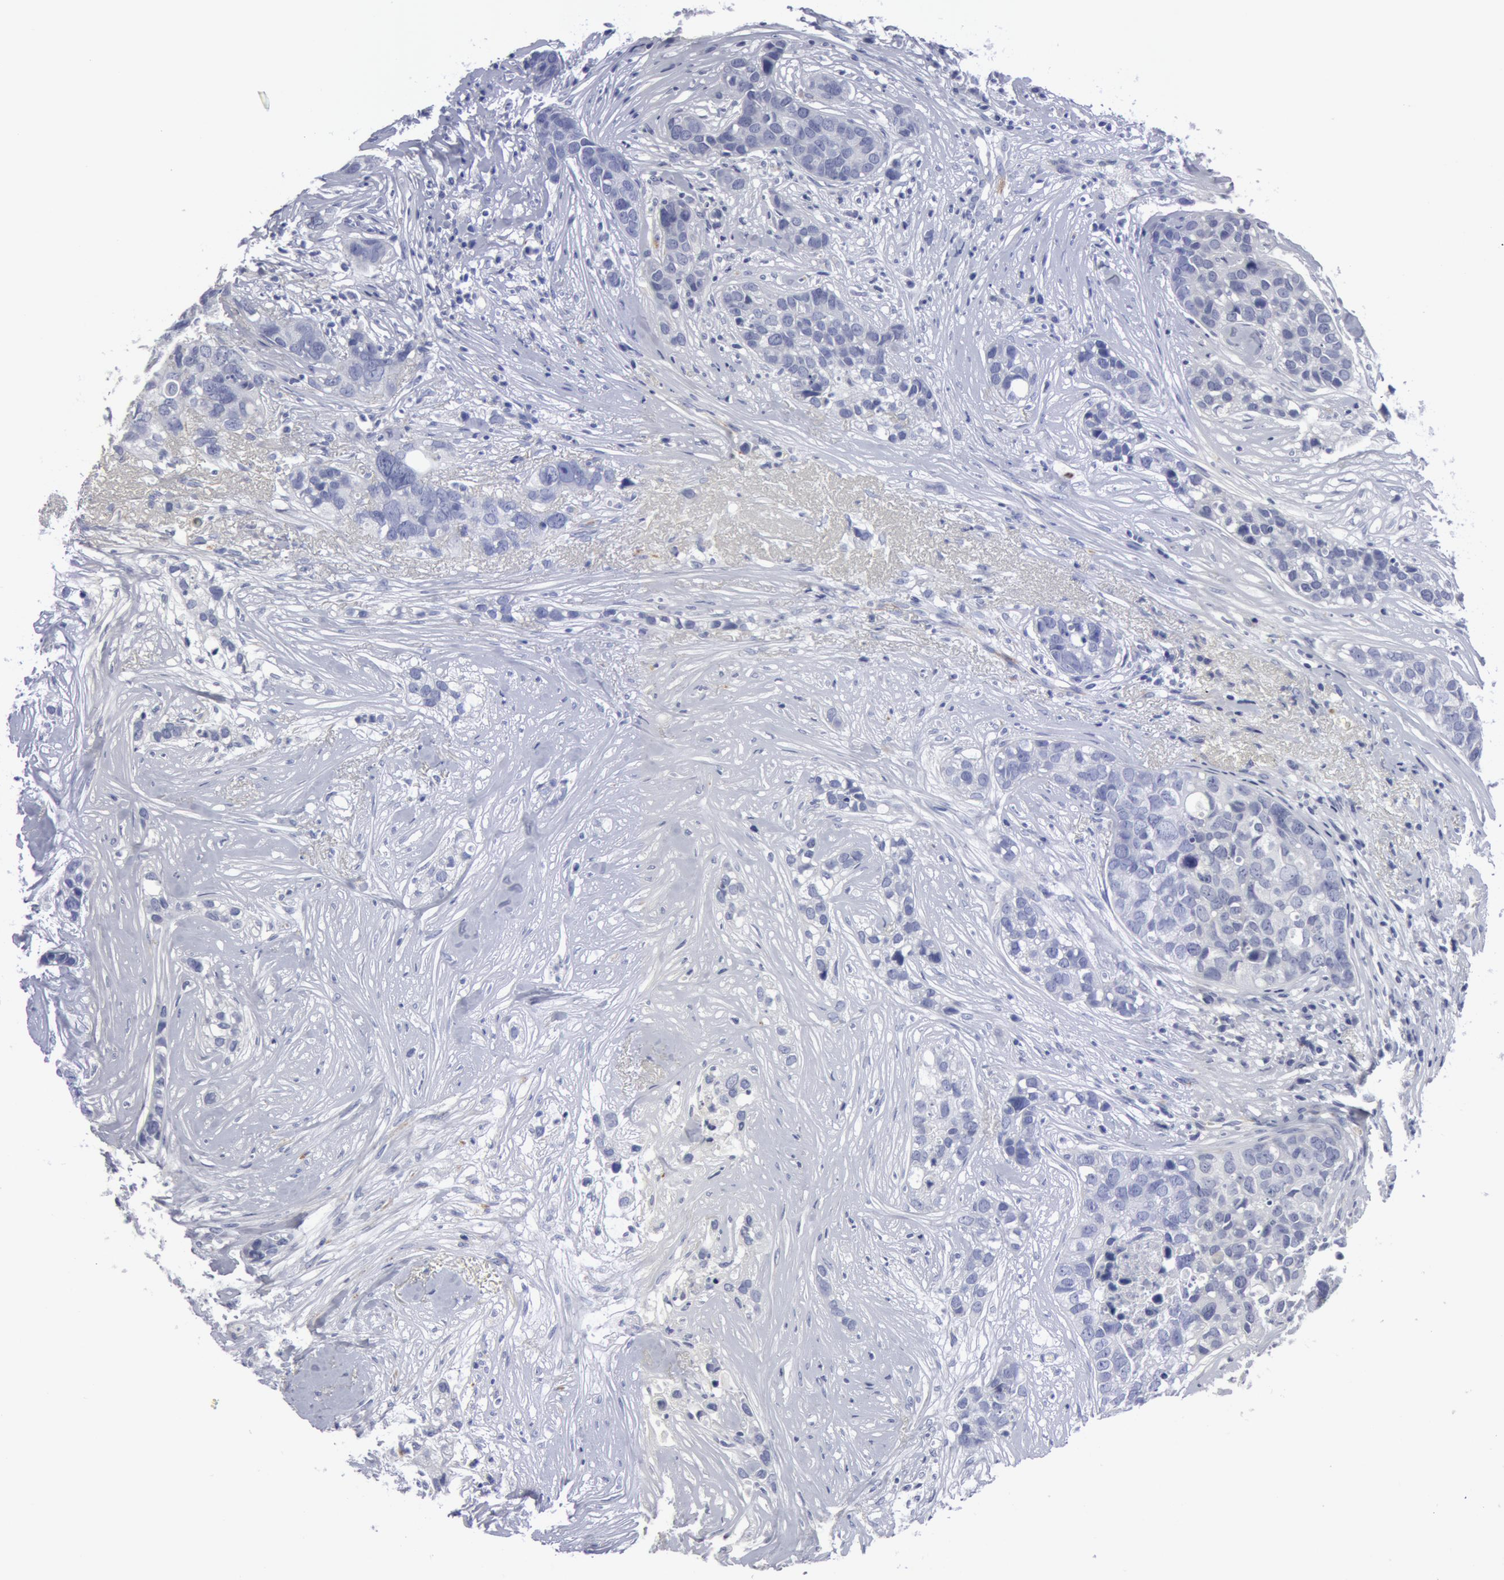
{"staining": {"intensity": "negative", "quantity": "none", "location": "none"}, "tissue": "breast cancer", "cell_type": "Tumor cells", "image_type": "cancer", "snomed": [{"axis": "morphology", "description": "Duct carcinoma"}, {"axis": "topography", "description": "Breast"}], "caption": "Immunohistochemistry (IHC) histopathology image of human breast infiltrating ductal carcinoma stained for a protein (brown), which reveals no expression in tumor cells. (DAB immunohistochemistry, high magnification).", "gene": "SMC1B", "patient": {"sex": "female", "age": 91}}